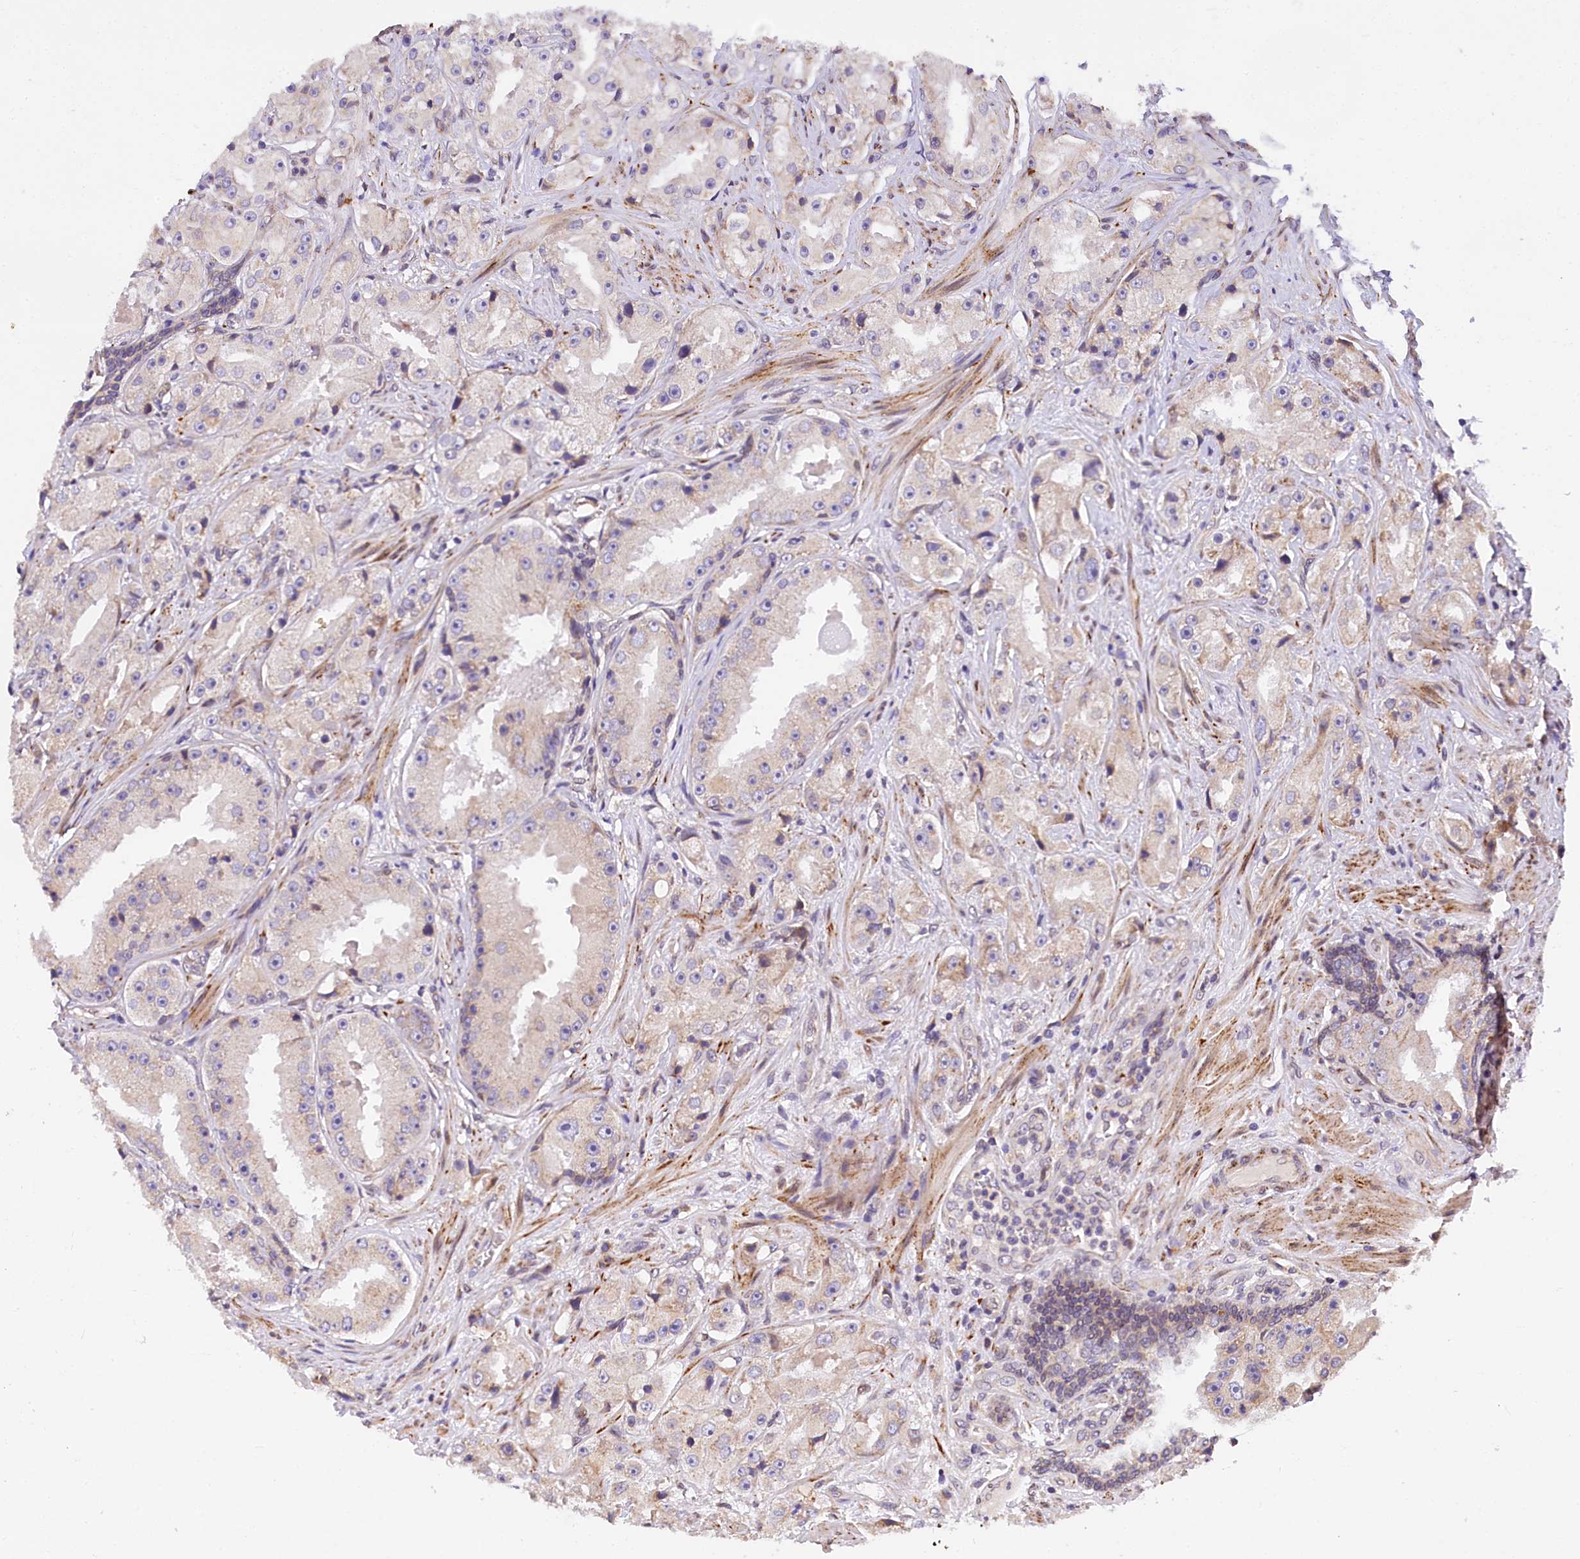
{"staining": {"intensity": "weak", "quantity": "<25%", "location": "cytoplasmic/membranous"}, "tissue": "prostate cancer", "cell_type": "Tumor cells", "image_type": "cancer", "snomed": [{"axis": "morphology", "description": "Adenocarcinoma, High grade"}, {"axis": "topography", "description": "Prostate"}], "caption": "Immunohistochemical staining of high-grade adenocarcinoma (prostate) reveals no significant positivity in tumor cells.", "gene": "SUPV3L1", "patient": {"sex": "male", "age": 73}}